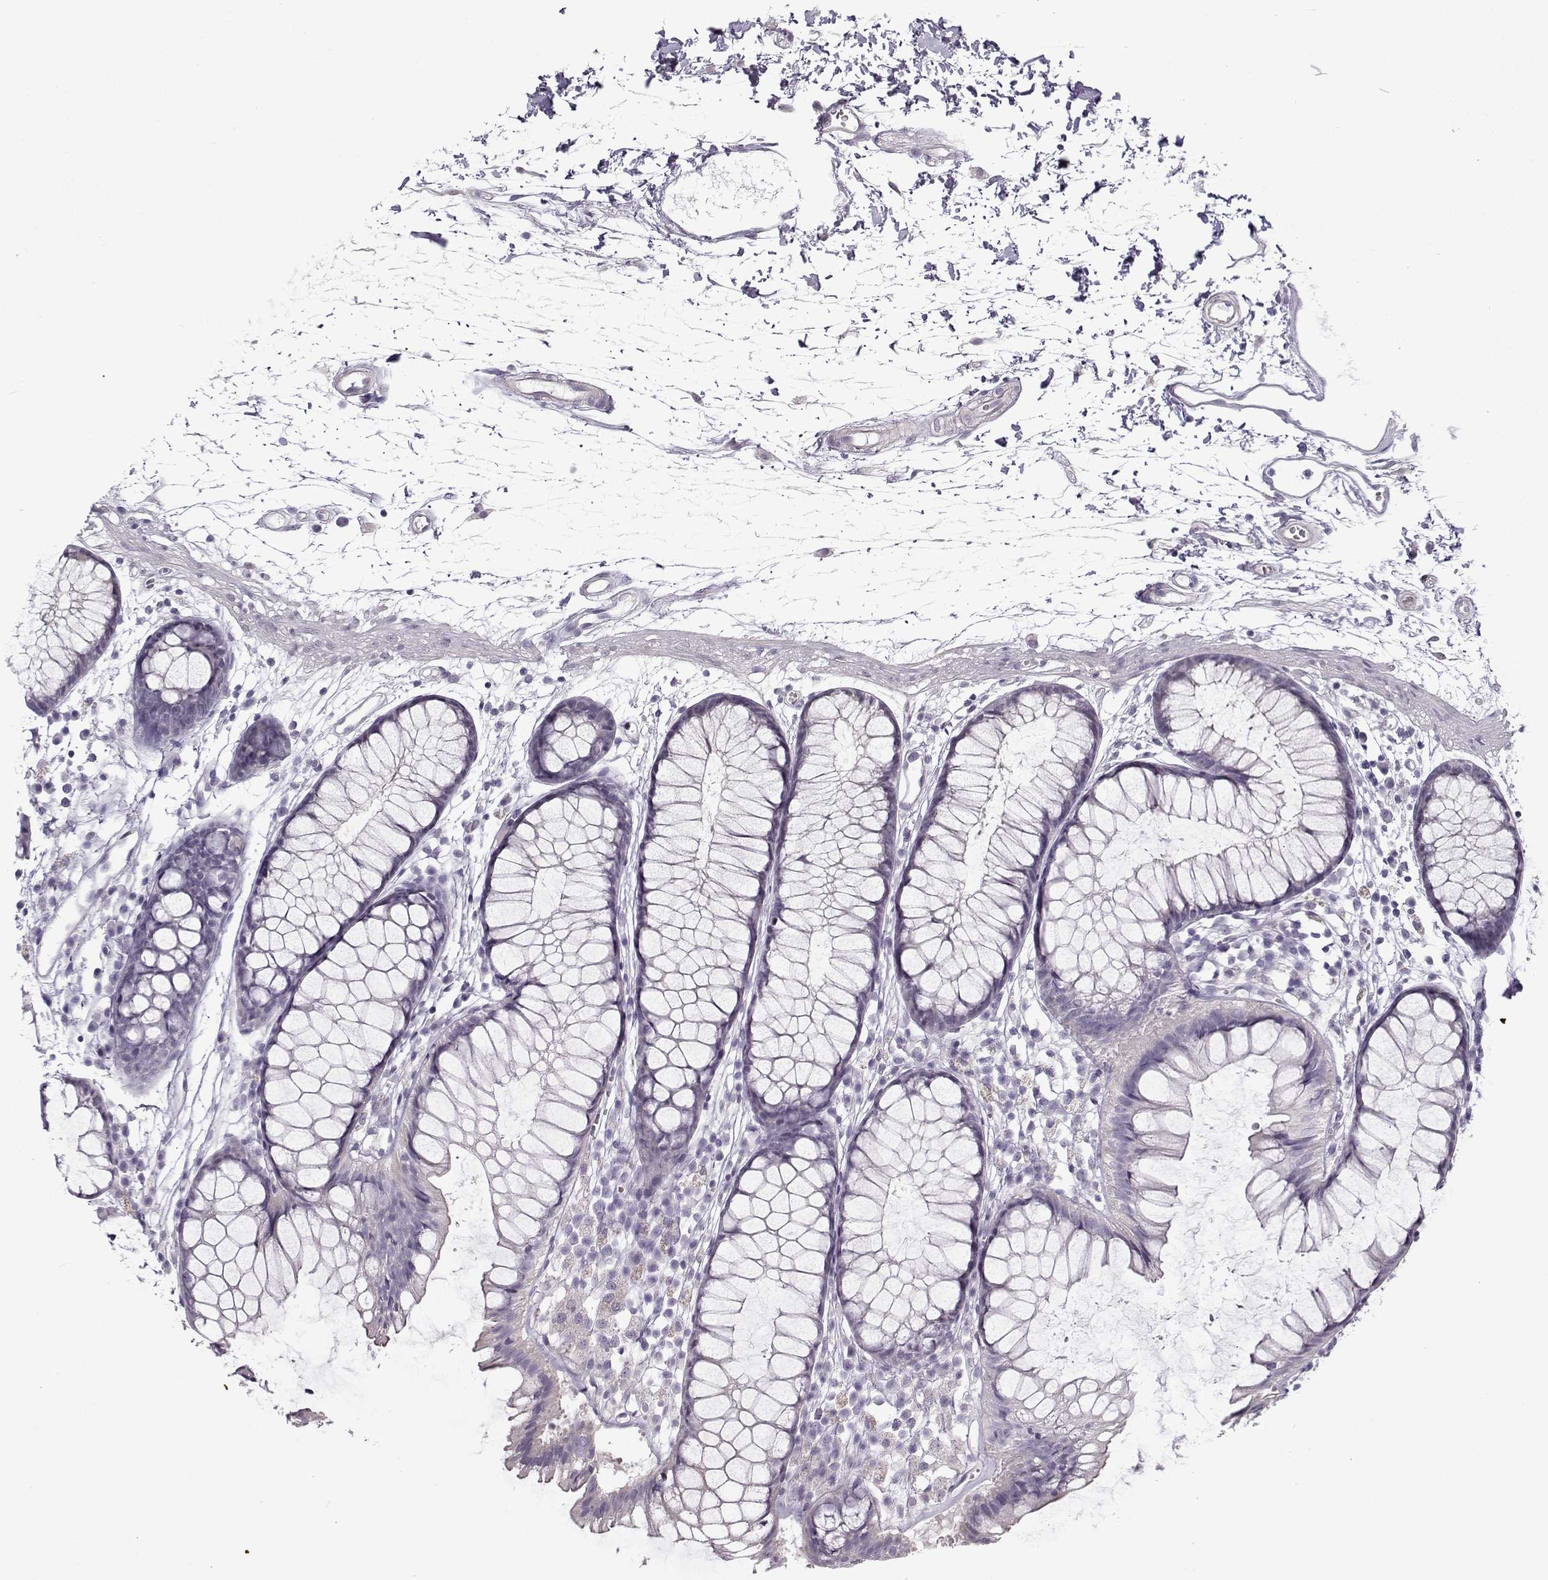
{"staining": {"intensity": "negative", "quantity": "none", "location": "none"}, "tissue": "colon", "cell_type": "Endothelial cells", "image_type": "normal", "snomed": [{"axis": "morphology", "description": "Normal tissue, NOS"}, {"axis": "morphology", "description": "Adenocarcinoma, NOS"}, {"axis": "topography", "description": "Colon"}], "caption": "A high-resolution histopathology image shows IHC staining of normal colon, which reveals no significant staining in endothelial cells.", "gene": "TEX55", "patient": {"sex": "male", "age": 65}}